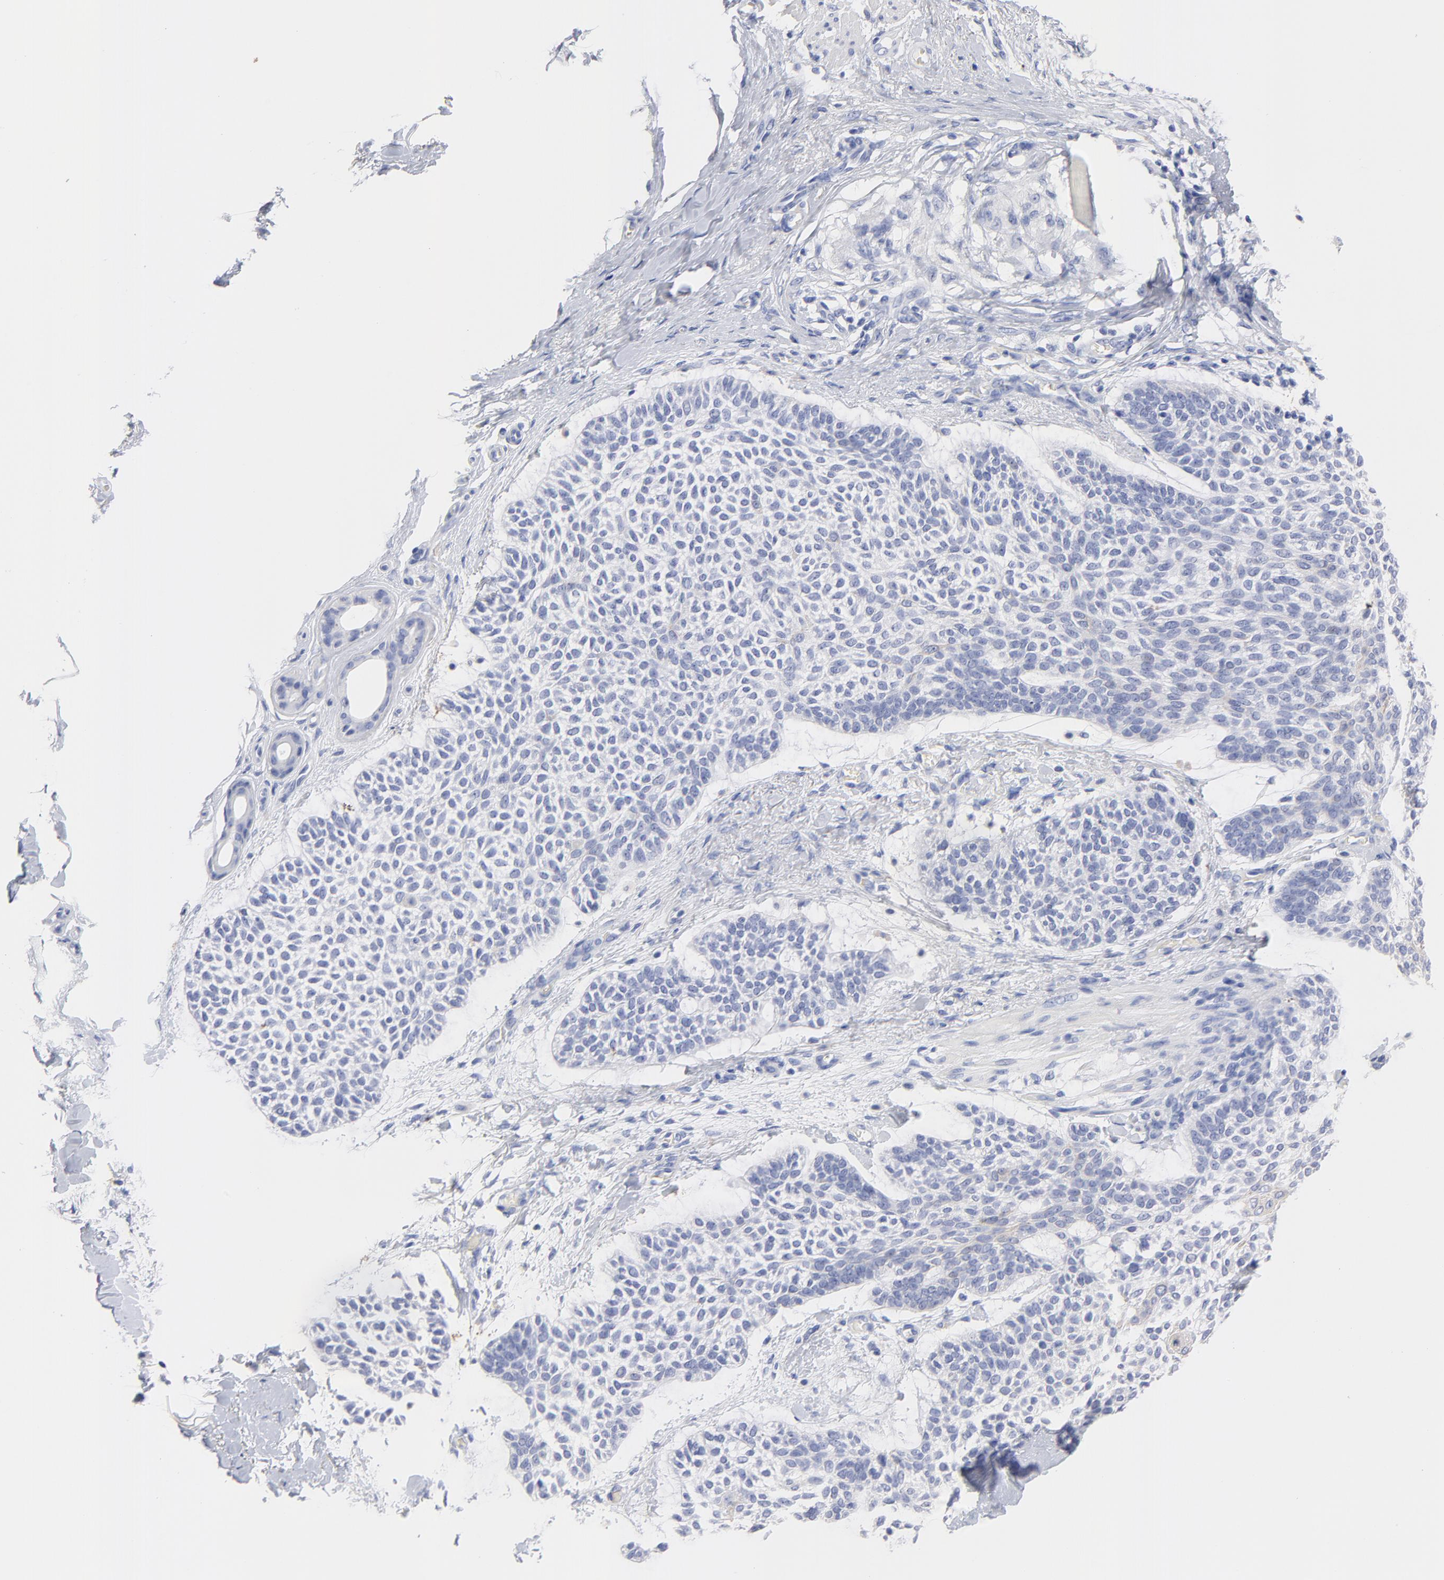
{"staining": {"intensity": "negative", "quantity": "none", "location": "none"}, "tissue": "skin cancer", "cell_type": "Tumor cells", "image_type": "cancer", "snomed": [{"axis": "morphology", "description": "Normal tissue, NOS"}, {"axis": "morphology", "description": "Basal cell carcinoma"}, {"axis": "topography", "description": "Skin"}], "caption": "IHC photomicrograph of neoplastic tissue: skin cancer (basal cell carcinoma) stained with DAB (3,3'-diaminobenzidine) demonstrates no significant protein staining in tumor cells. The staining is performed using DAB (3,3'-diaminobenzidine) brown chromogen with nuclei counter-stained in using hematoxylin.", "gene": "ACY1", "patient": {"sex": "female", "age": 70}}